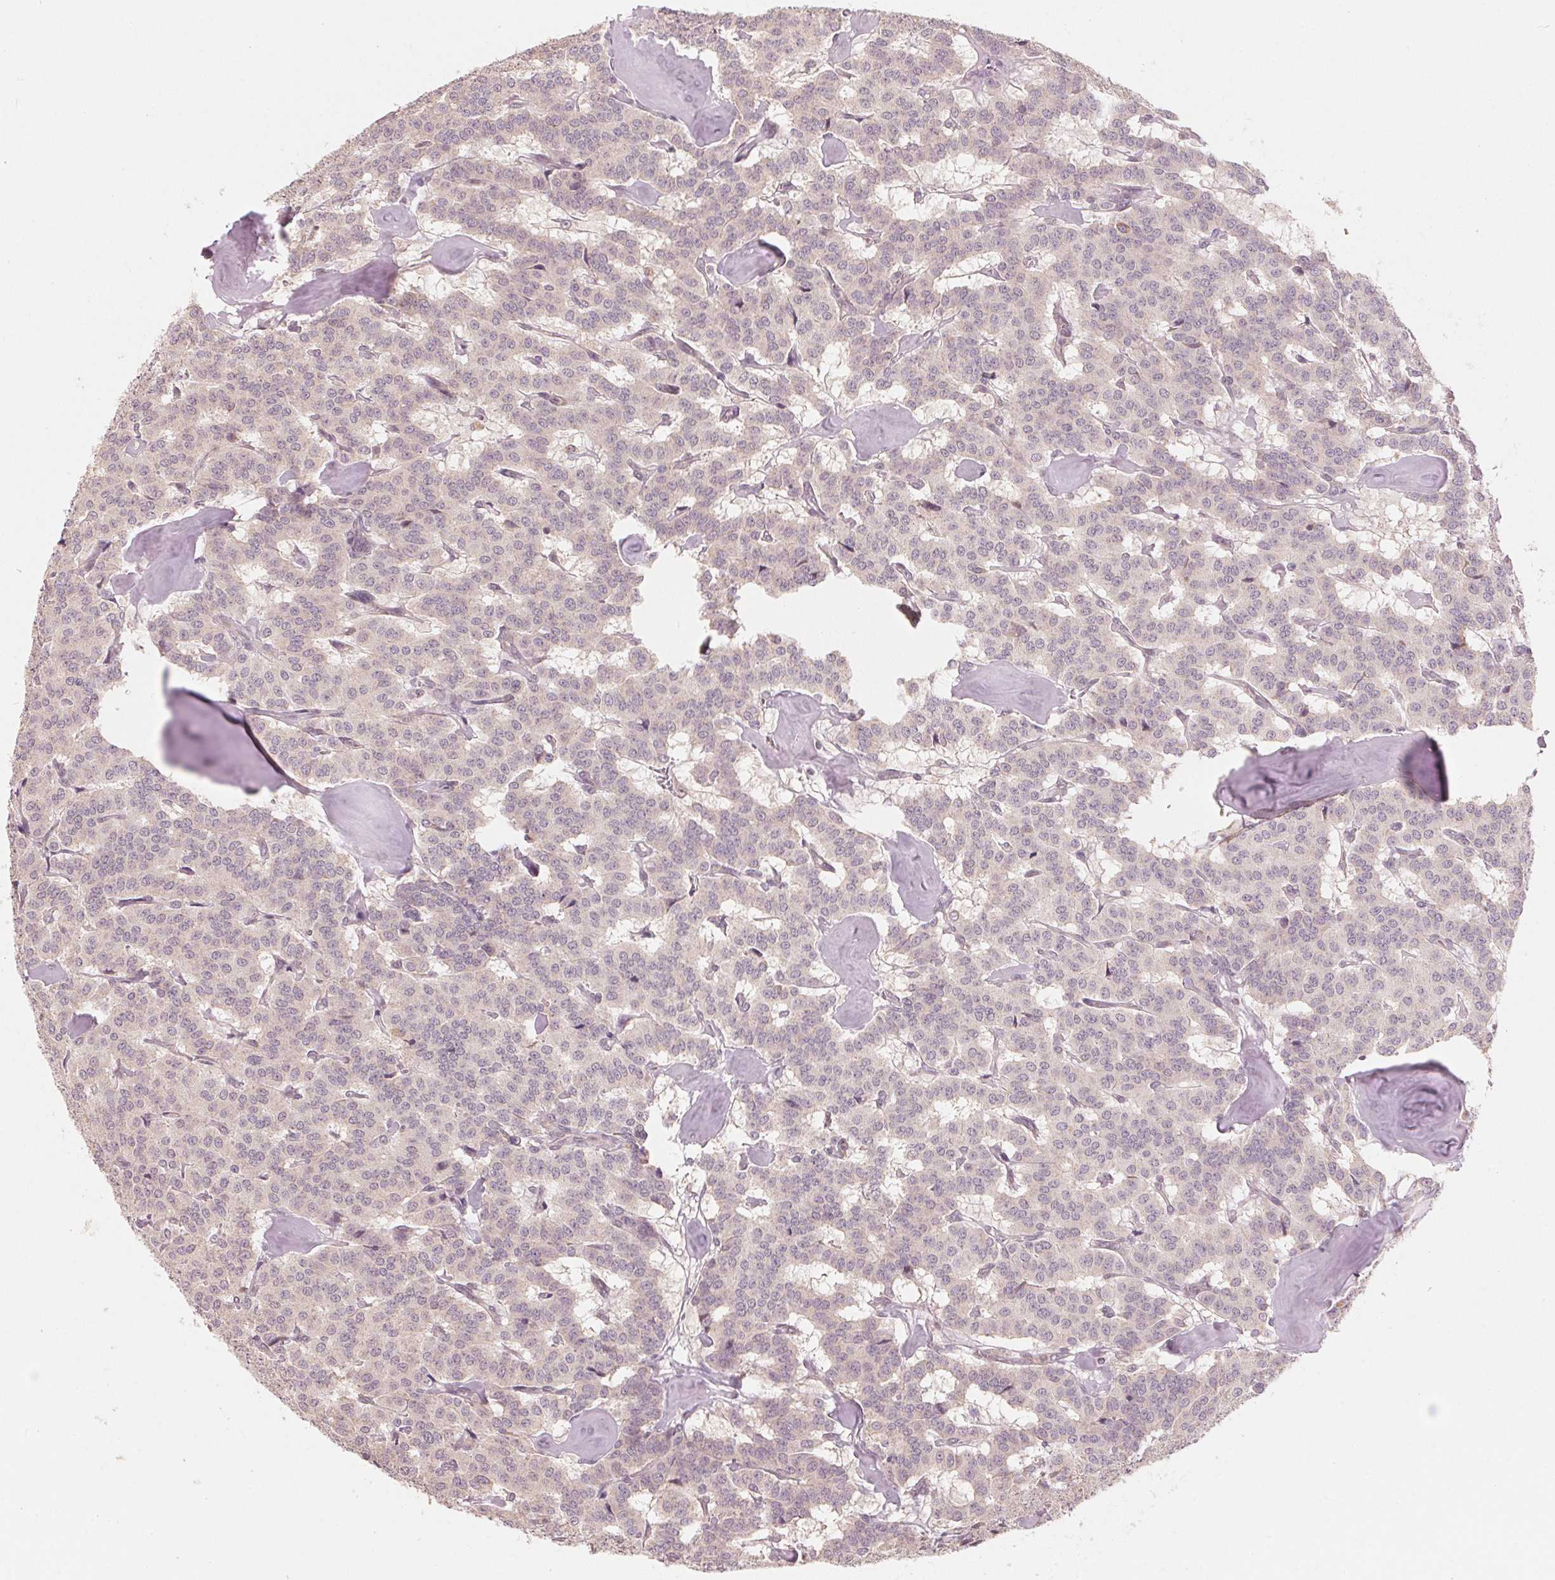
{"staining": {"intensity": "negative", "quantity": "none", "location": "none"}, "tissue": "carcinoid", "cell_type": "Tumor cells", "image_type": "cancer", "snomed": [{"axis": "morphology", "description": "Carcinoid, malignant, NOS"}, {"axis": "topography", "description": "Lung"}], "caption": "Tumor cells show no significant protein expression in carcinoid.", "gene": "C2orf73", "patient": {"sex": "female", "age": 46}}